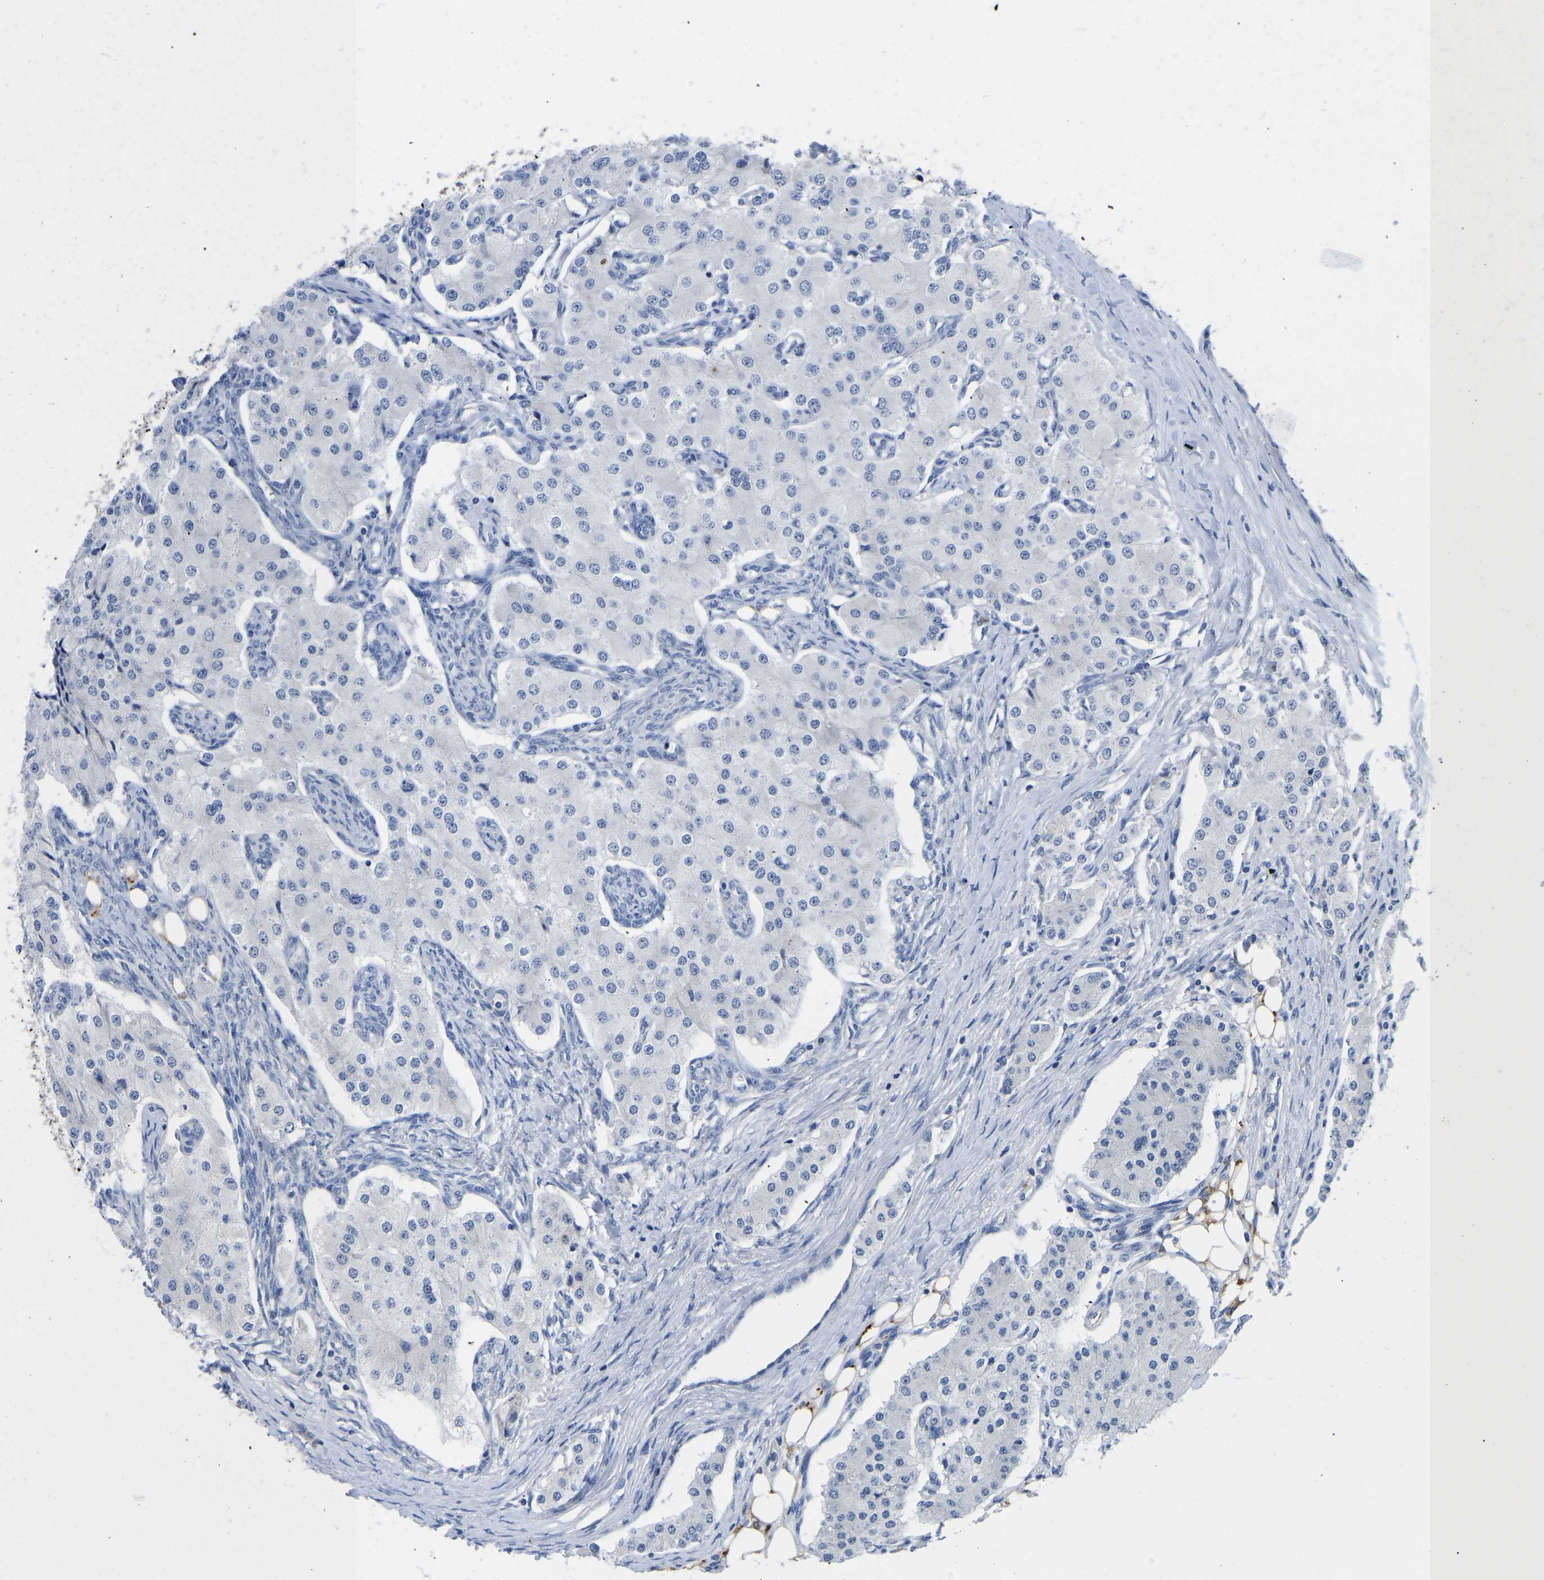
{"staining": {"intensity": "negative", "quantity": "none", "location": "none"}, "tissue": "carcinoid", "cell_type": "Tumor cells", "image_type": "cancer", "snomed": [{"axis": "morphology", "description": "Carcinoid, malignant, NOS"}, {"axis": "topography", "description": "Colon"}], "caption": "Carcinoid (malignant) stained for a protein using immunohistochemistry demonstrates no expression tumor cells.", "gene": "ABCA10", "patient": {"sex": "female", "age": 52}}